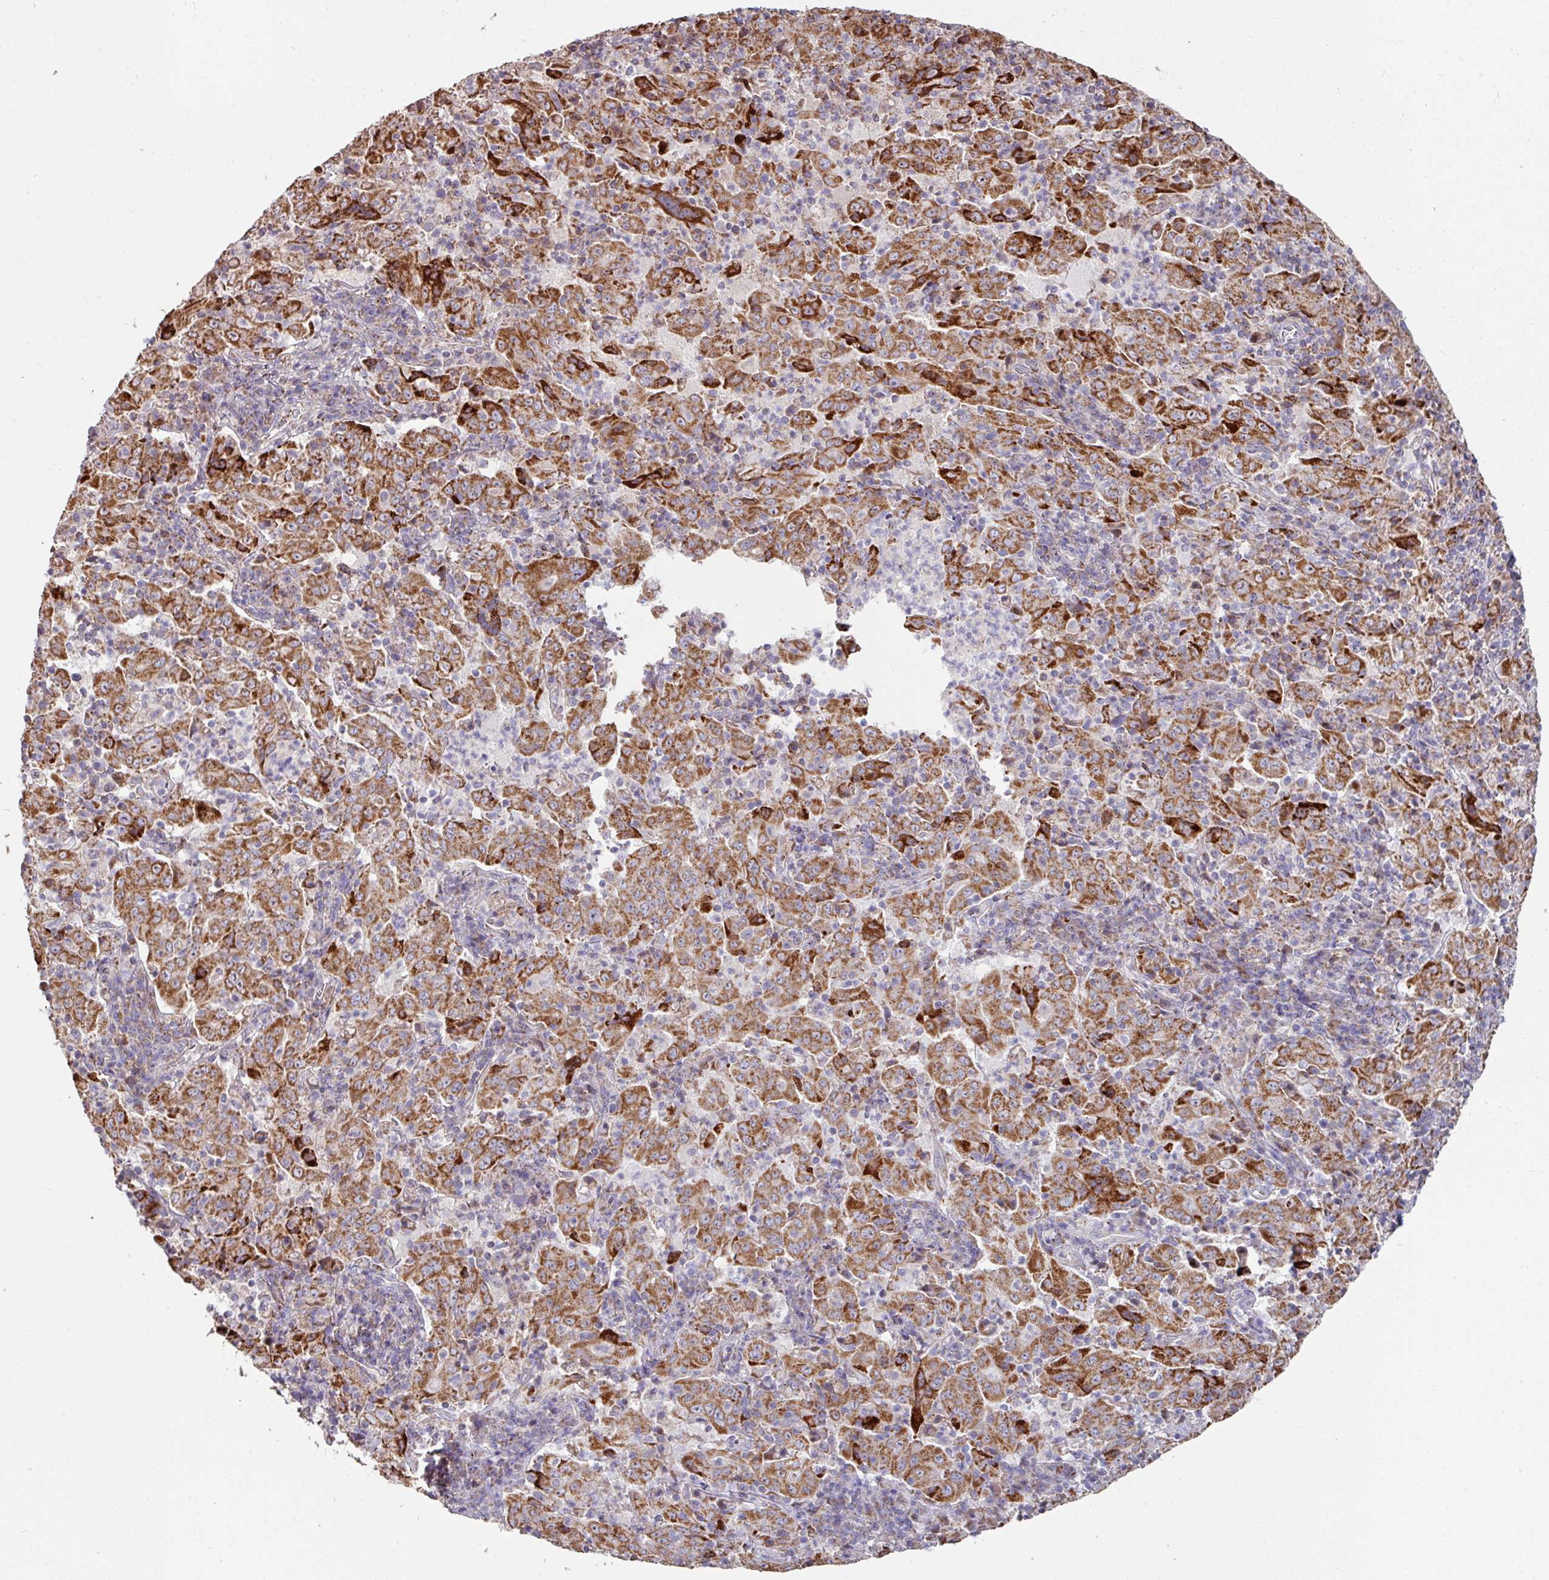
{"staining": {"intensity": "strong", "quantity": ">75%", "location": "cytoplasmic/membranous"}, "tissue": "pancreatic cancer", "cell_type": "Tumor cells", "image_type": "cancer", "snomed": [{"axis": "morphology", "description": "Adenocarcinoma, NOS"}, {"axis": "topography", "description": "Pancreas"}], "caption": "Human pancreatic adenocarcinoma stained with a brown dye exhibits strong cytoplasmic/membranous positive staining in approximately >75% of tumor cells.", "gene": "OR2D3", "patient": {"sex": "male", "age": 63}}